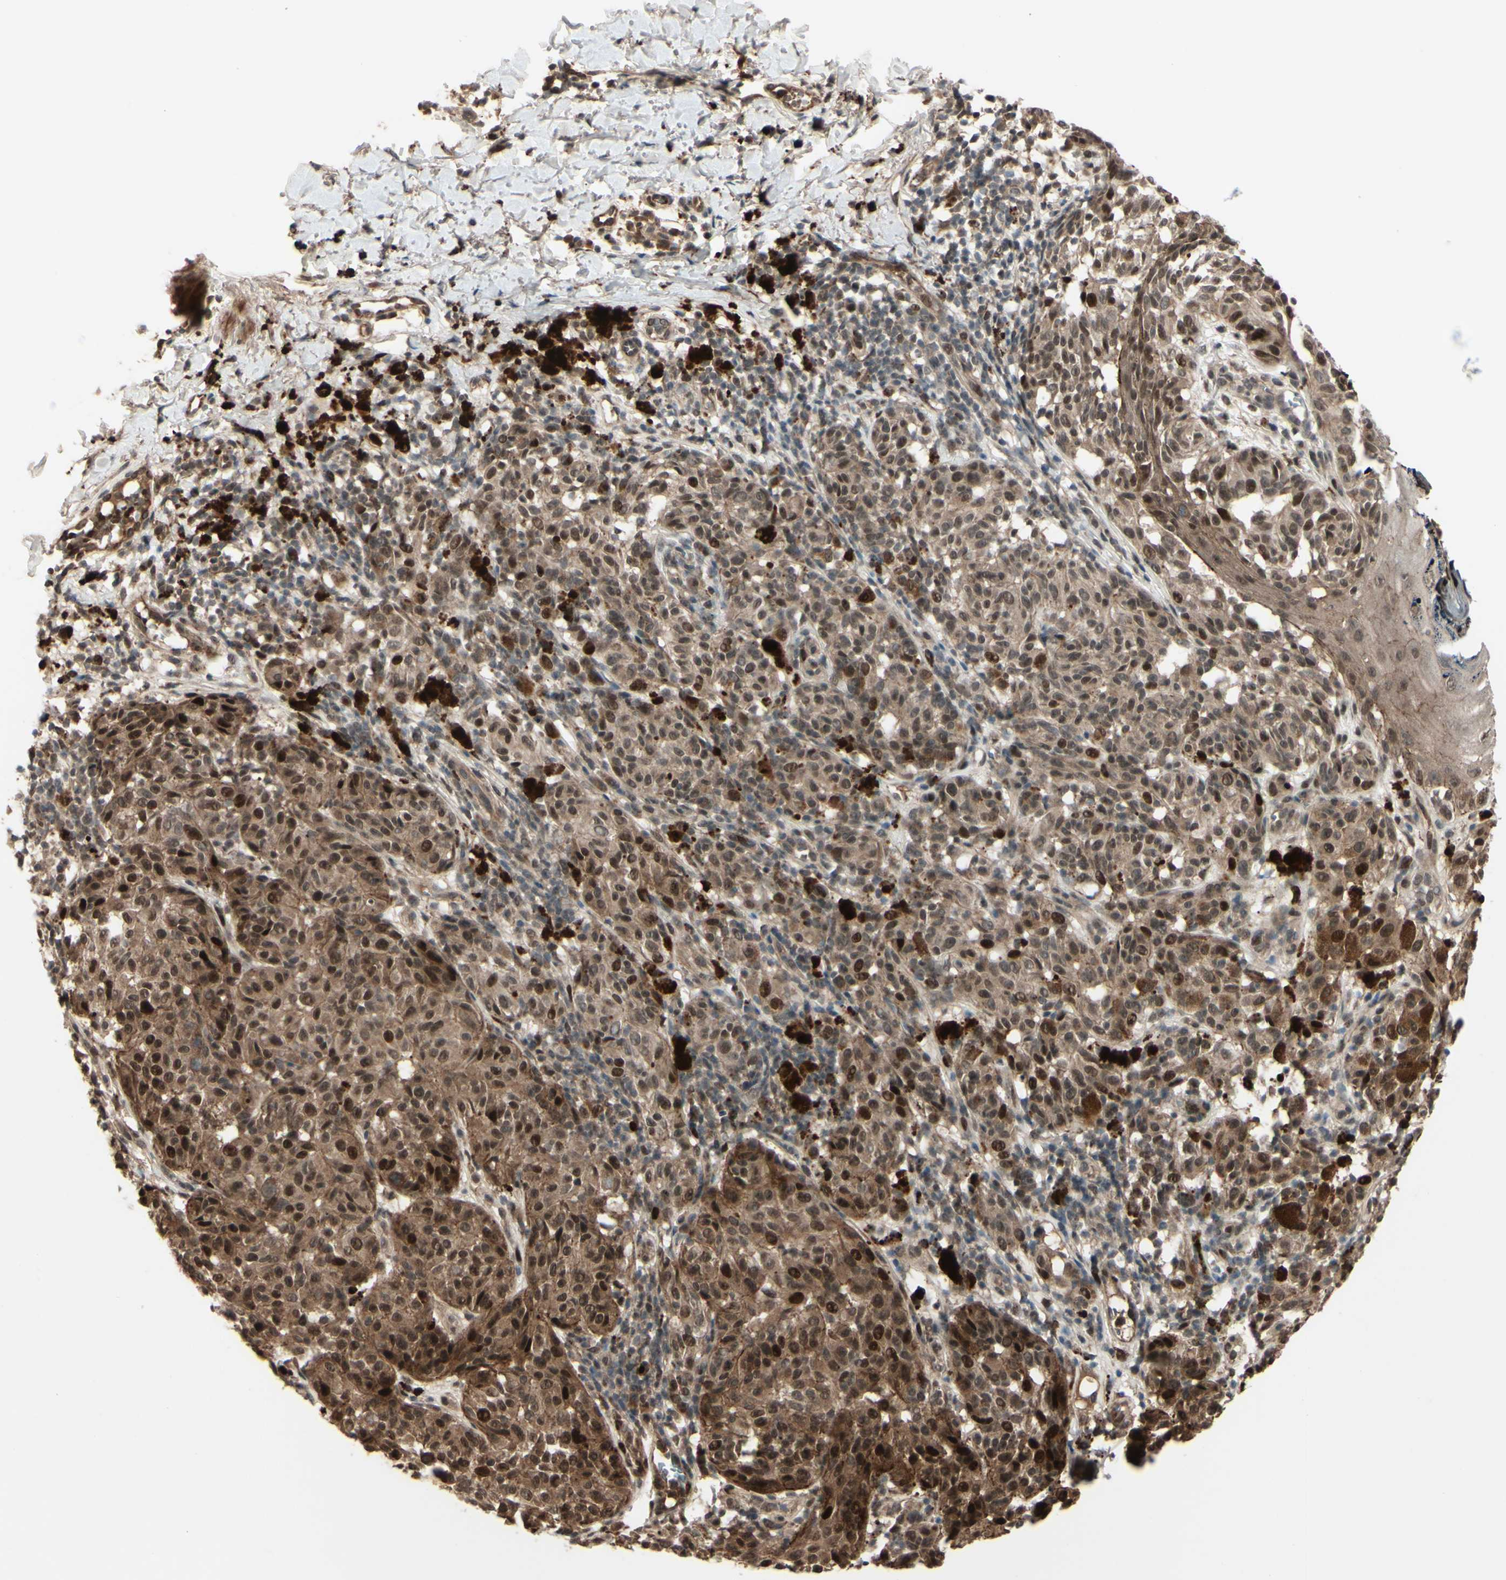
{"staining": {"intensity": "strong", "quantity": ">75%", "location": "cytoplasmic/membranous,nuclear"}, "tissue": "melanoma", "cell_type": "Tumor cells", "image_type": "cancer", "snomed": [{"axis": "morphology", "description": "Malignant melanoma, NOS"}, {"axis": "topography", "description": "Skin"}], "caption": "This micrograph displays immunohistochemistry staining of human malignant melanoma, with high strong cytoplasmic/membranous and nuclear expression in about >75% of tumor cells.", "gene": "MLF2", "patient": {"sex": "female", "age": 46}}